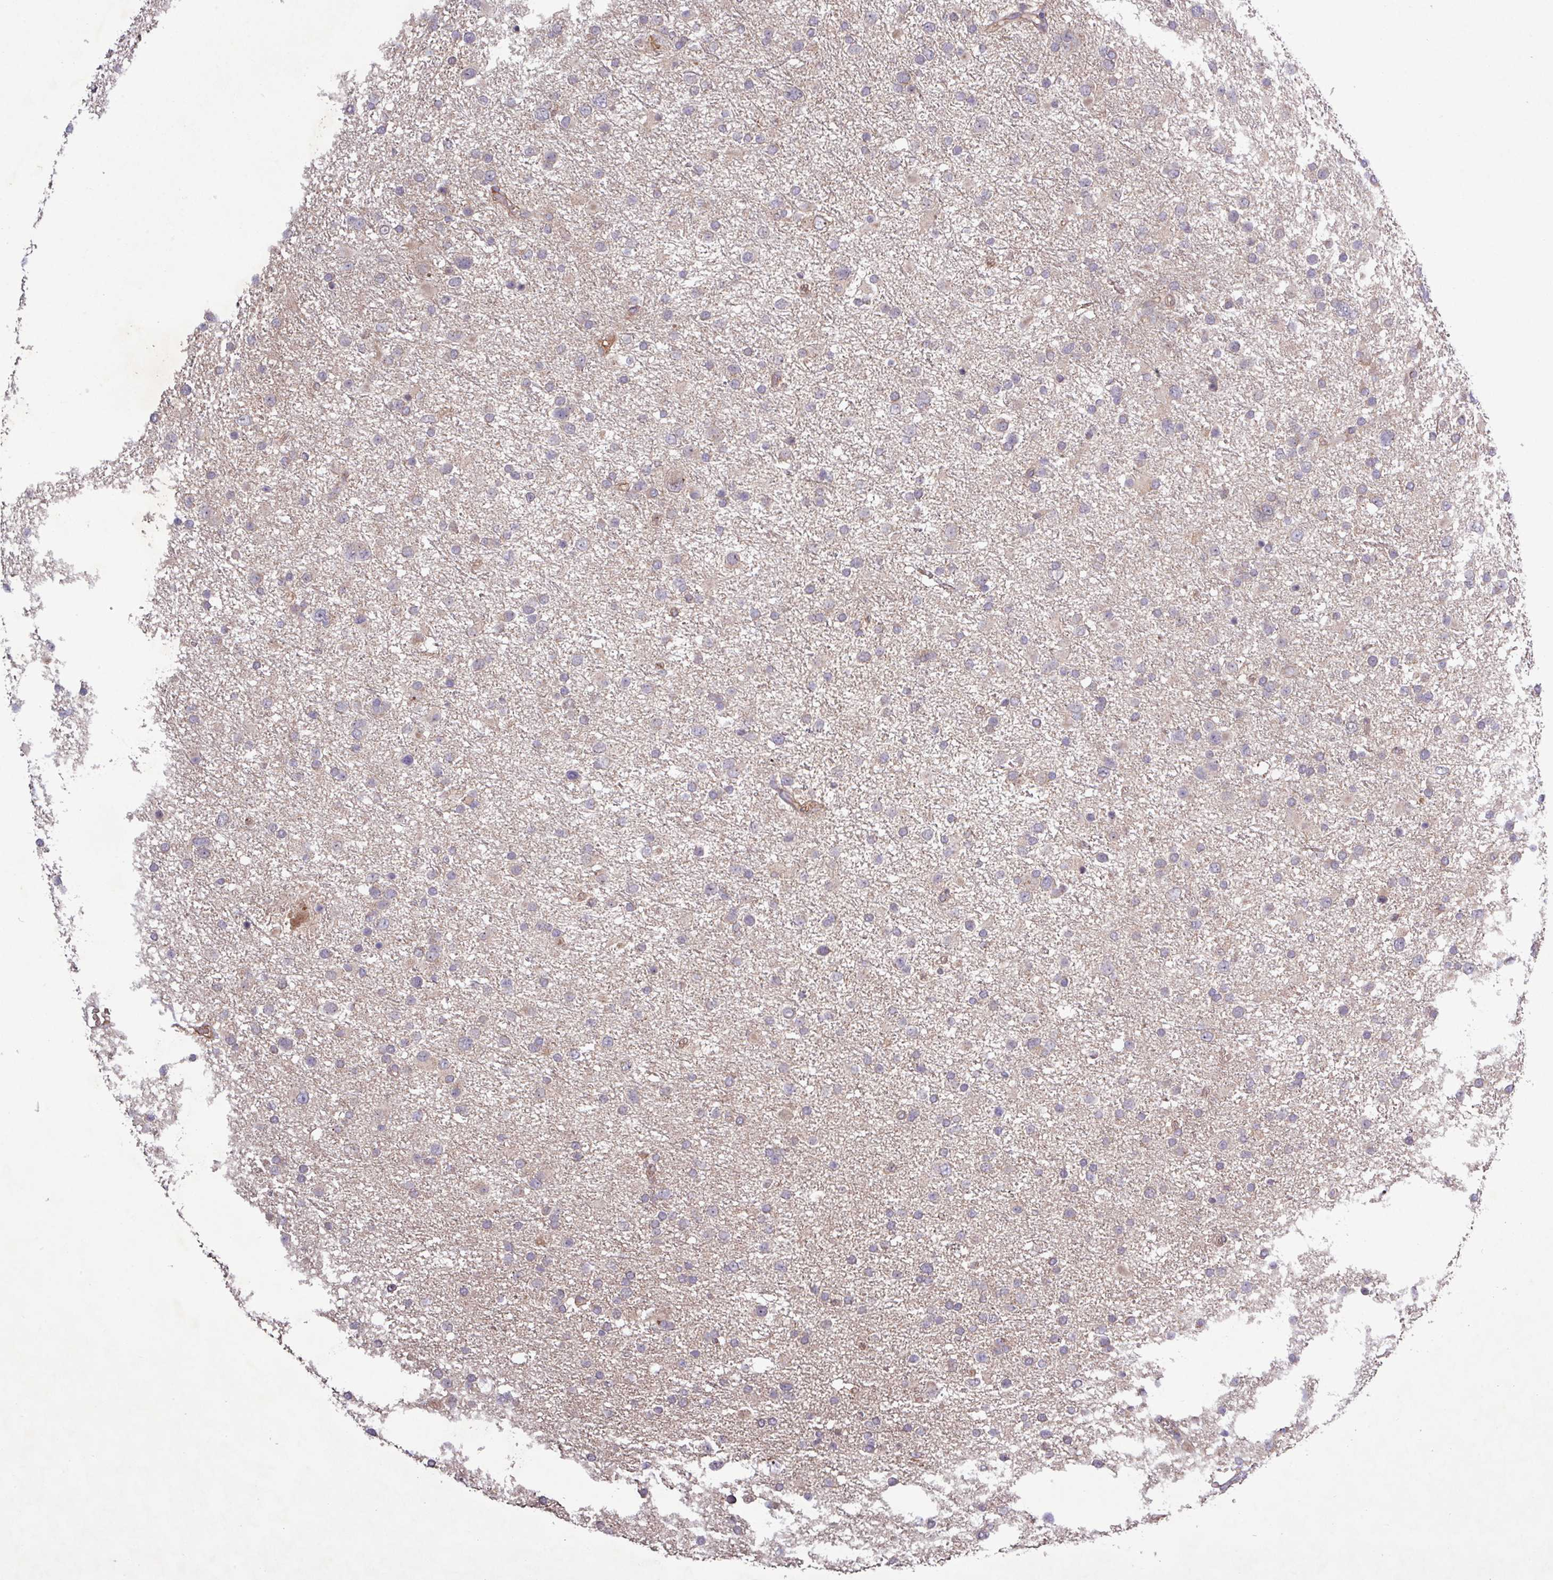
{"staining": {"intensity": "negative", "quantity": "none", "location": "none"}, "tissue": "glioma", "cell_type": "Tumor cells", "image_type": "cancer", "snomed": [{"axis": "morphology", "description": "Glioma, malignant, Low grade"}, {"axis": "topography", "description": "Brain"}], "caption": "This is an IHC image of human glioma. There is no positivity in tumor cells.", "gene": "TNFSF12", "patient": {"sex": "female", "age": 32}}